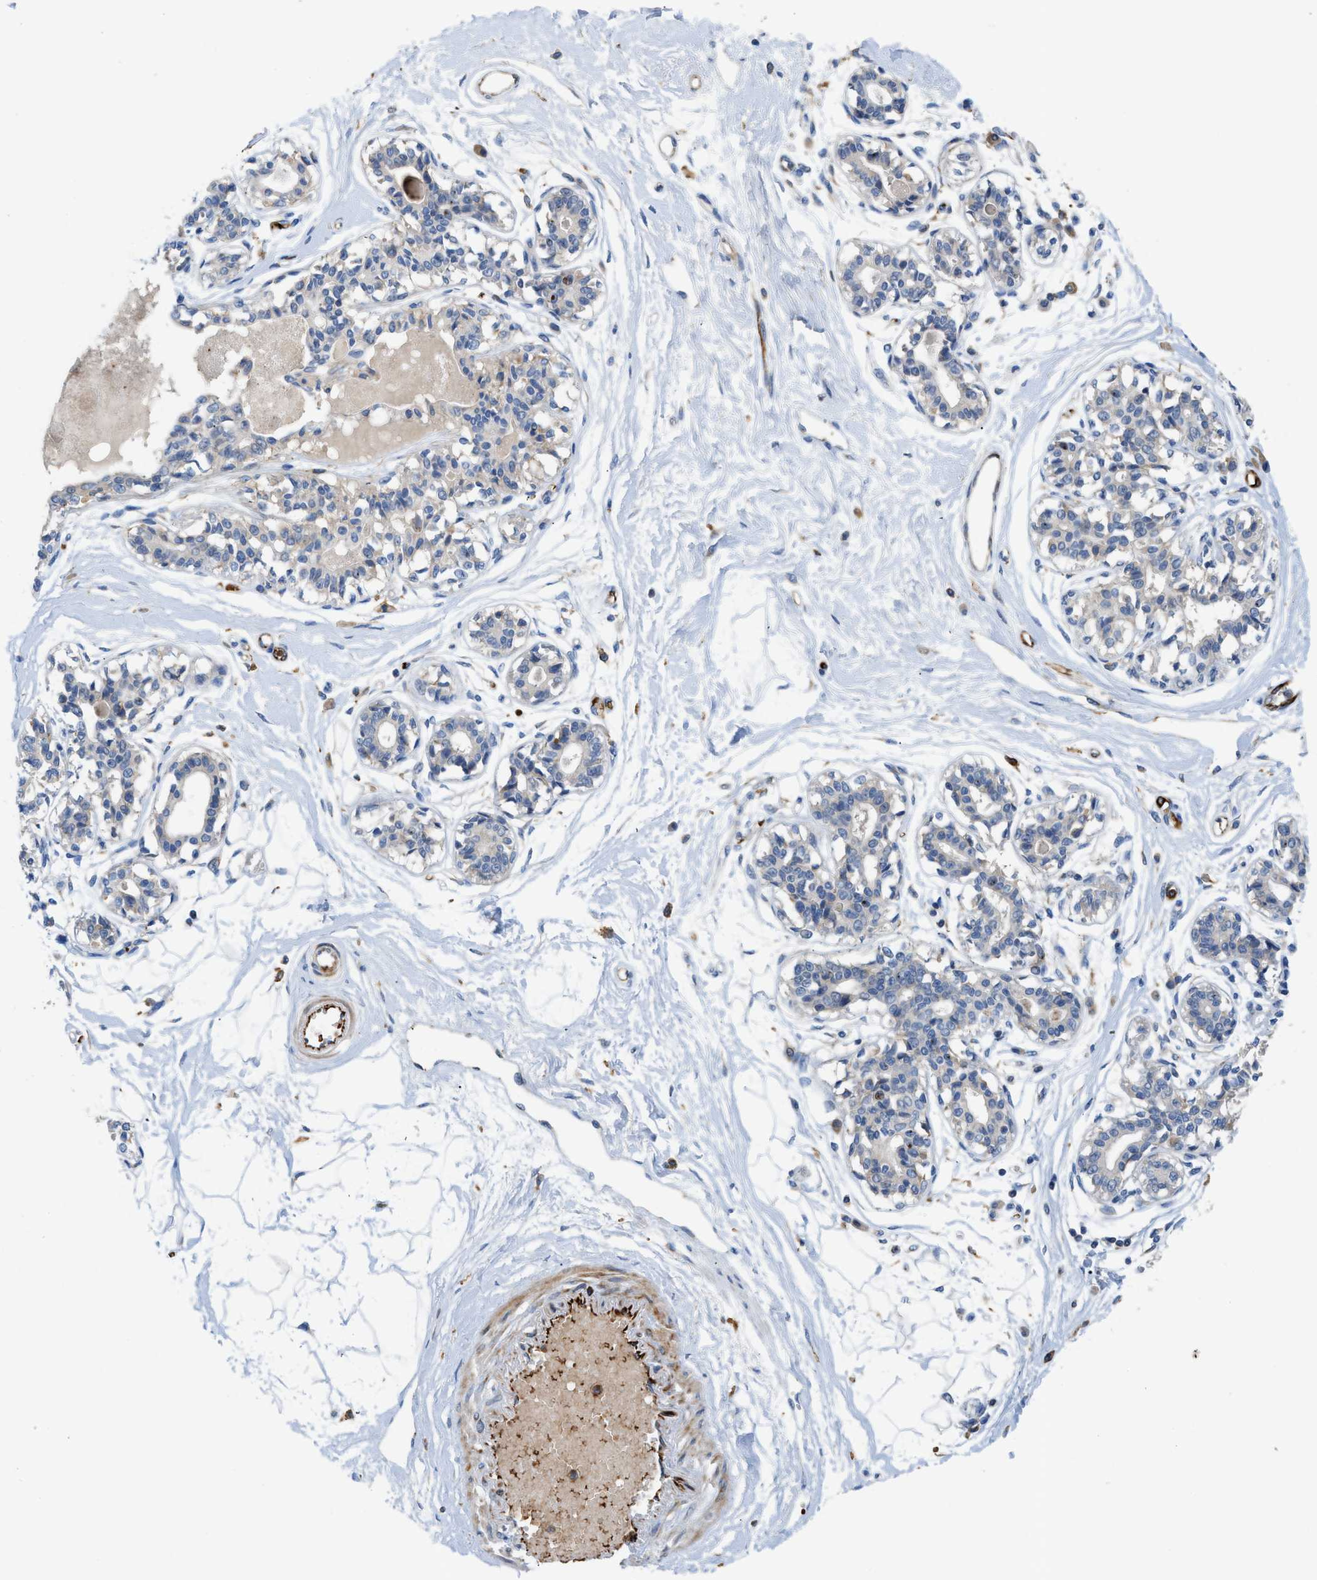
{"staining": {"intensity": "negative", "quantity": "none", "location": "none"}, "tissue": "breast", "cell_type": "Adipocytes", "image_type": "normal", "snomed": [{"axis": "morphology", "description": "Normal tissue, NOS"}, {"axis": "topography", "description": "Breast"}], "caption": "Breast stained for a protein using IHC shows no positivity adipocytes.", "gene": "ZNF831", "patient": {"sex": "female", "age": 45}}